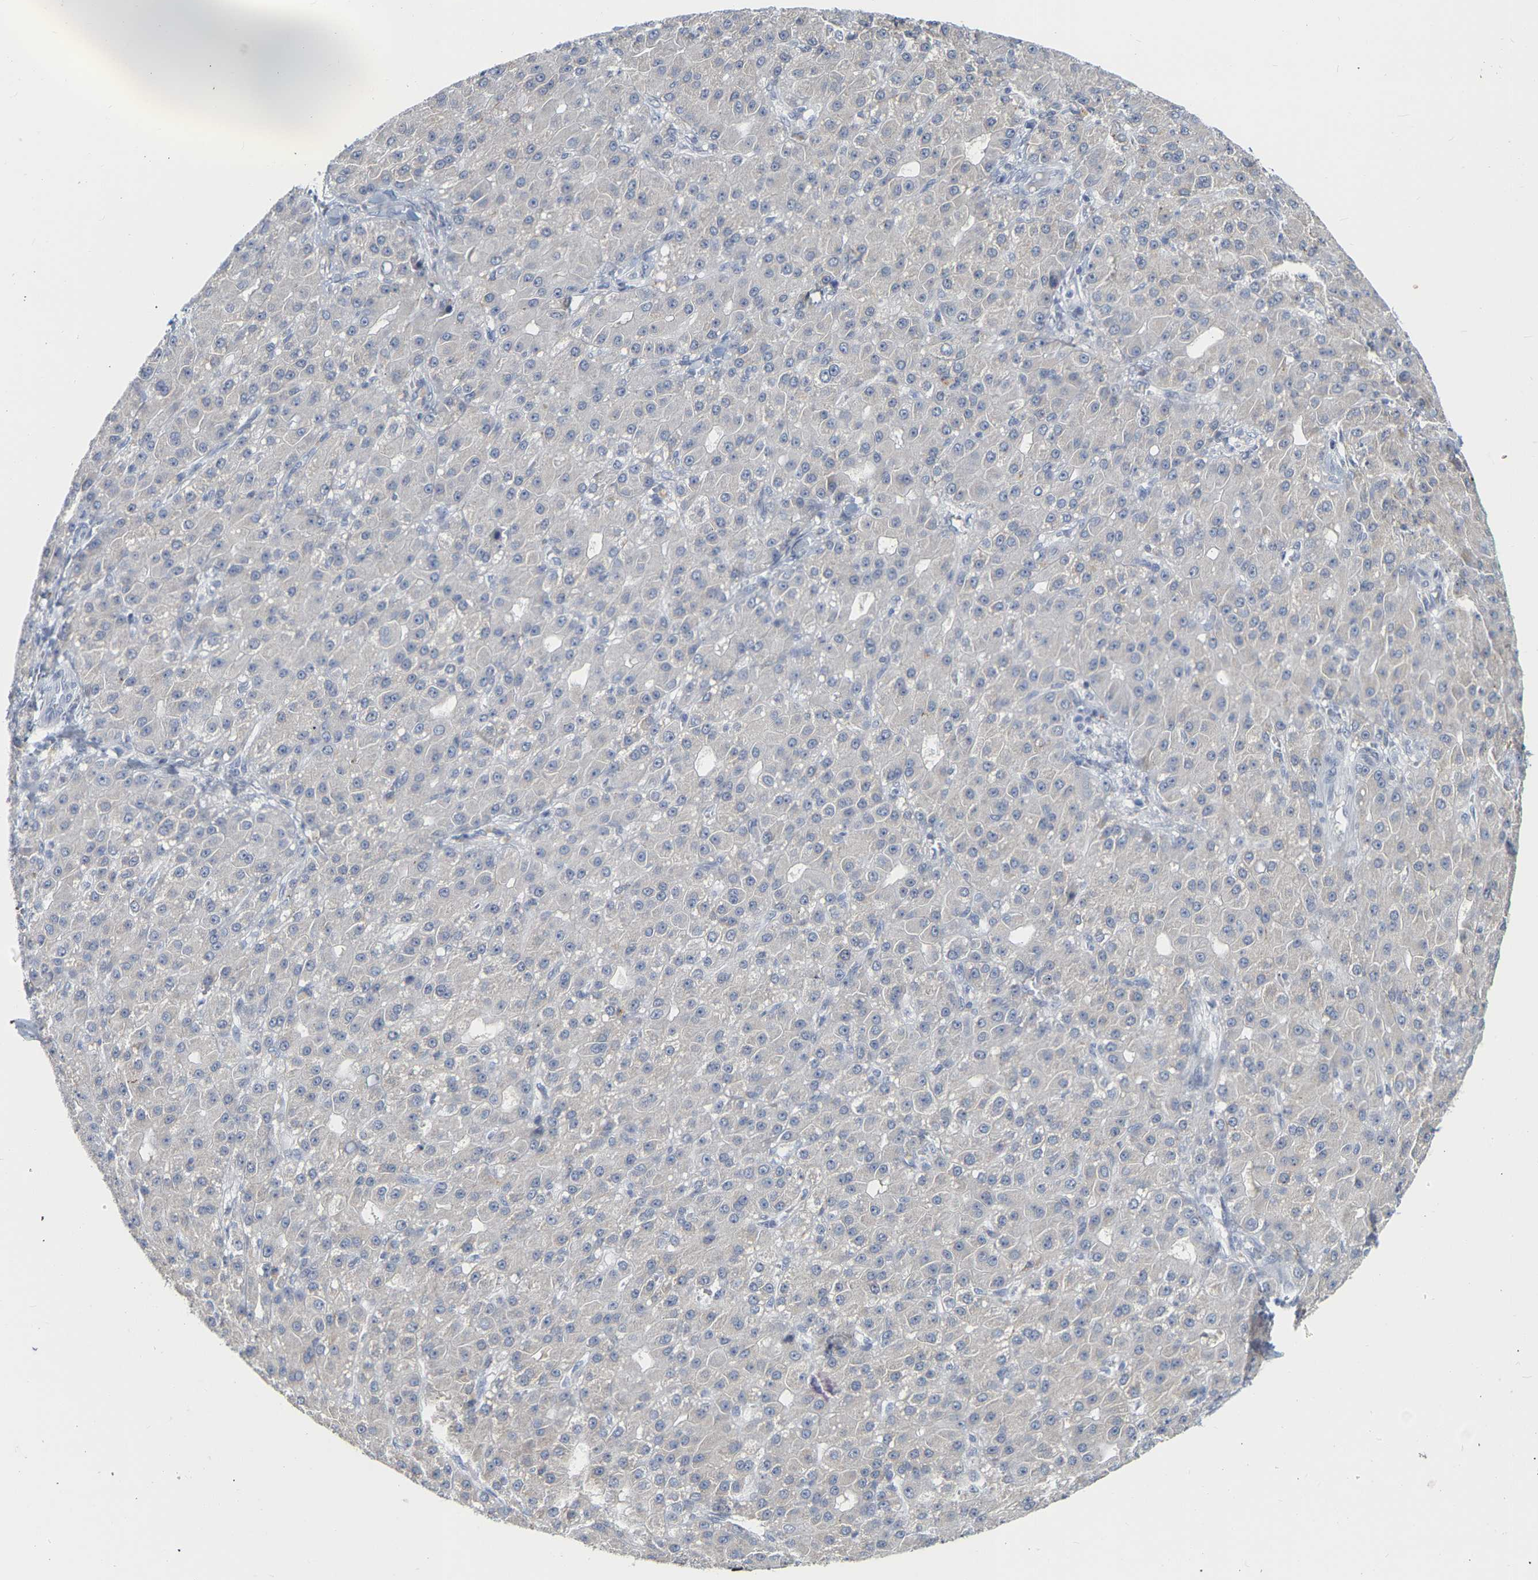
{"staining": {"intensity": "negative", "quantity": "none", "location": "none"}, "tissue": "liver cancer", "cell_type": "Tumor cells", "image_type": "cancer", "snomed": [{"axis": "morphology", "description": "Carcinoma, Hepatocellular, NOS"}, {"axis": "topography", "description": "Liver"}], "caption": "Image shows no protein positivity in tumor cells of hepatocellular carcinoma (liver) tissue.", "gene": "KRT76", "patient": {"sex": "male", "age": 67}}